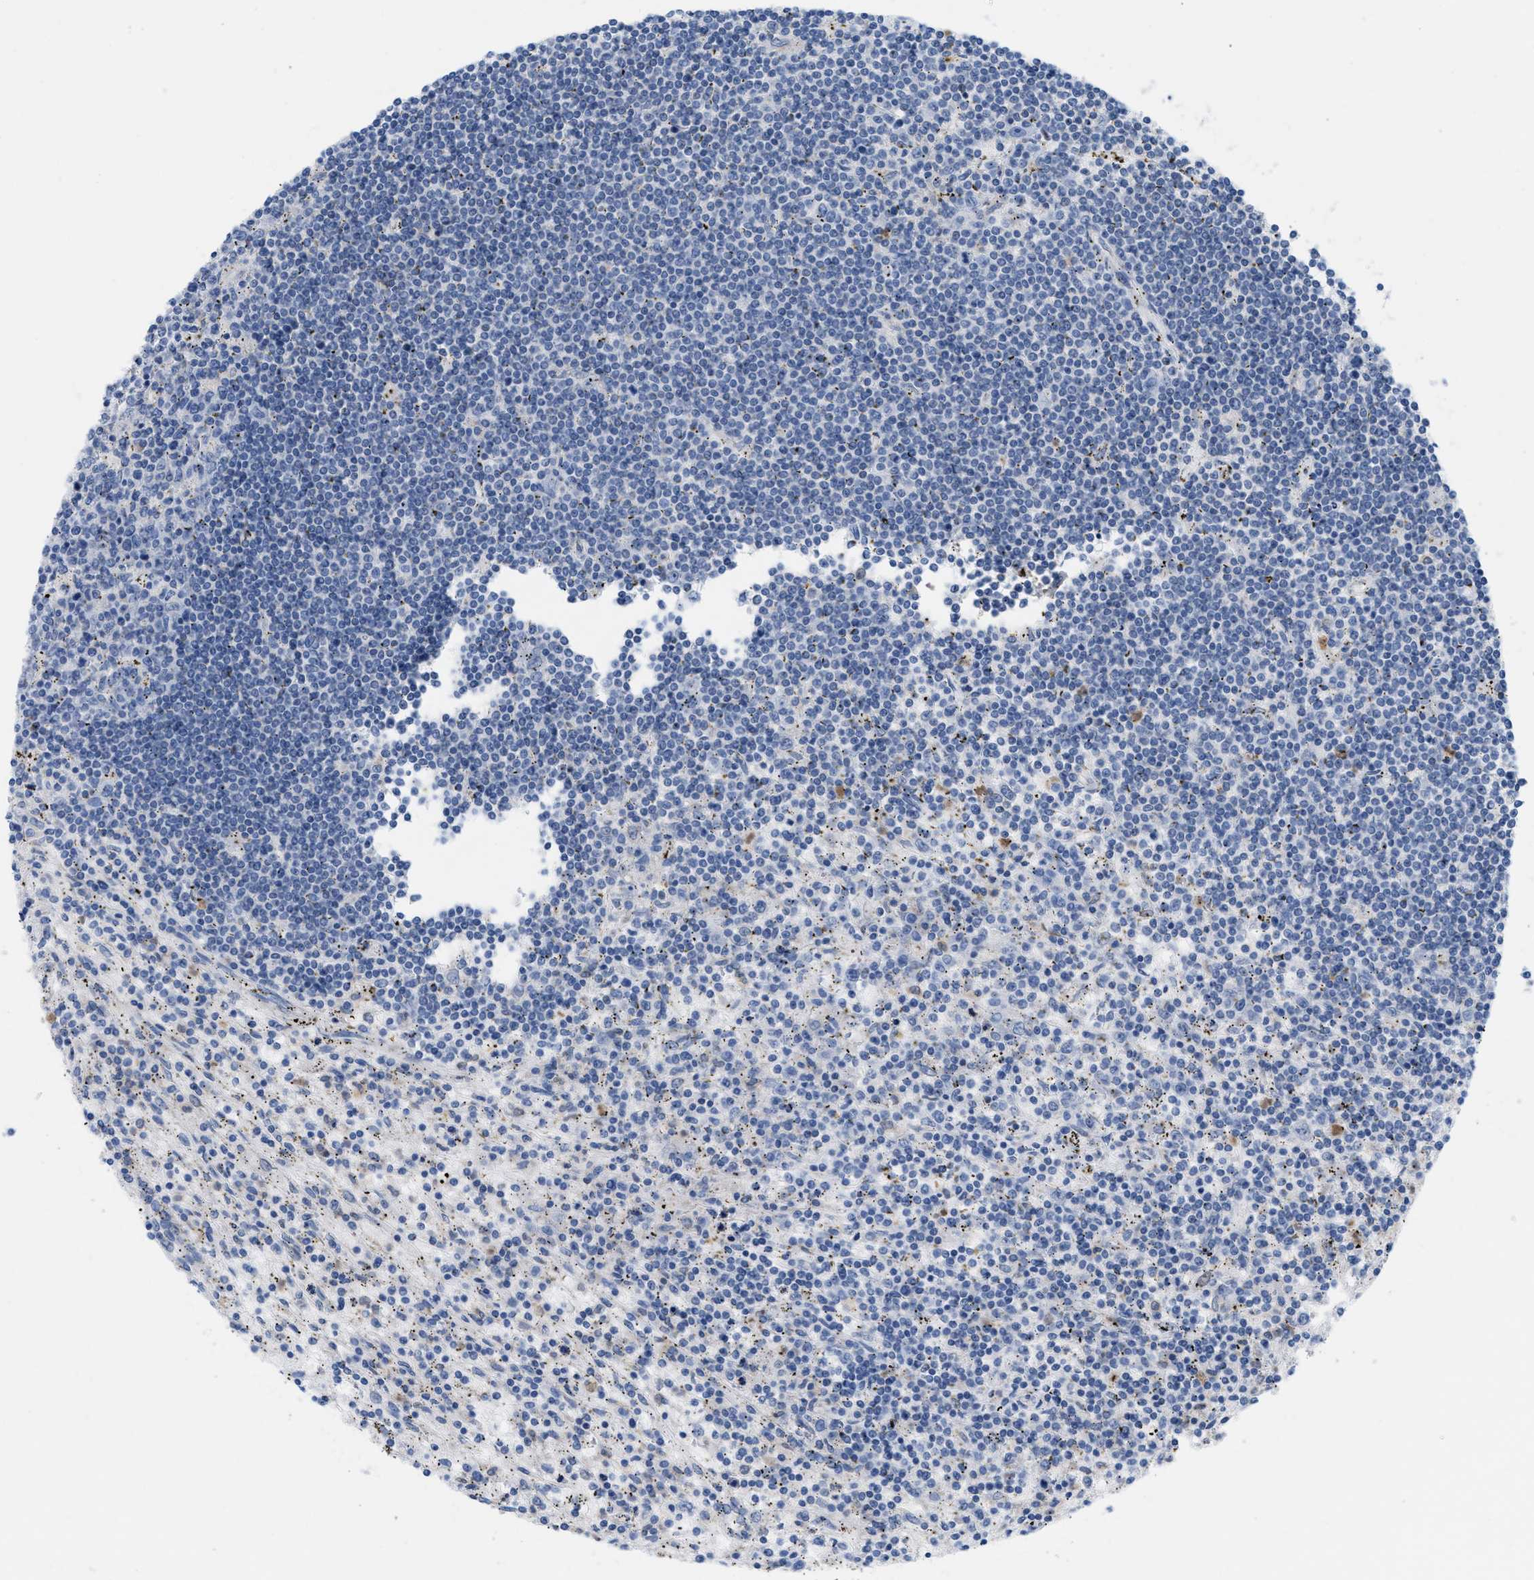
{"staining": {"intensity": "negative", "quantity": "none", "location": "none"}, "tissue": "lymphoma", "cell_type": "Tumor cells", "image_type": "cancer", "snomed": [{"axis": "morphology", "description": "Malignant lymphoma, non-Hodgkin's type, Low grade"}, {"axis": "topography", "description": "Spleen"}], "caption": "This is an immunohistochemistry (IHC) image of lymphoma. There is no positivity in tumor cells.", "gene": "PLPPR5", "patient": {"sex": "male", "age": 76}}